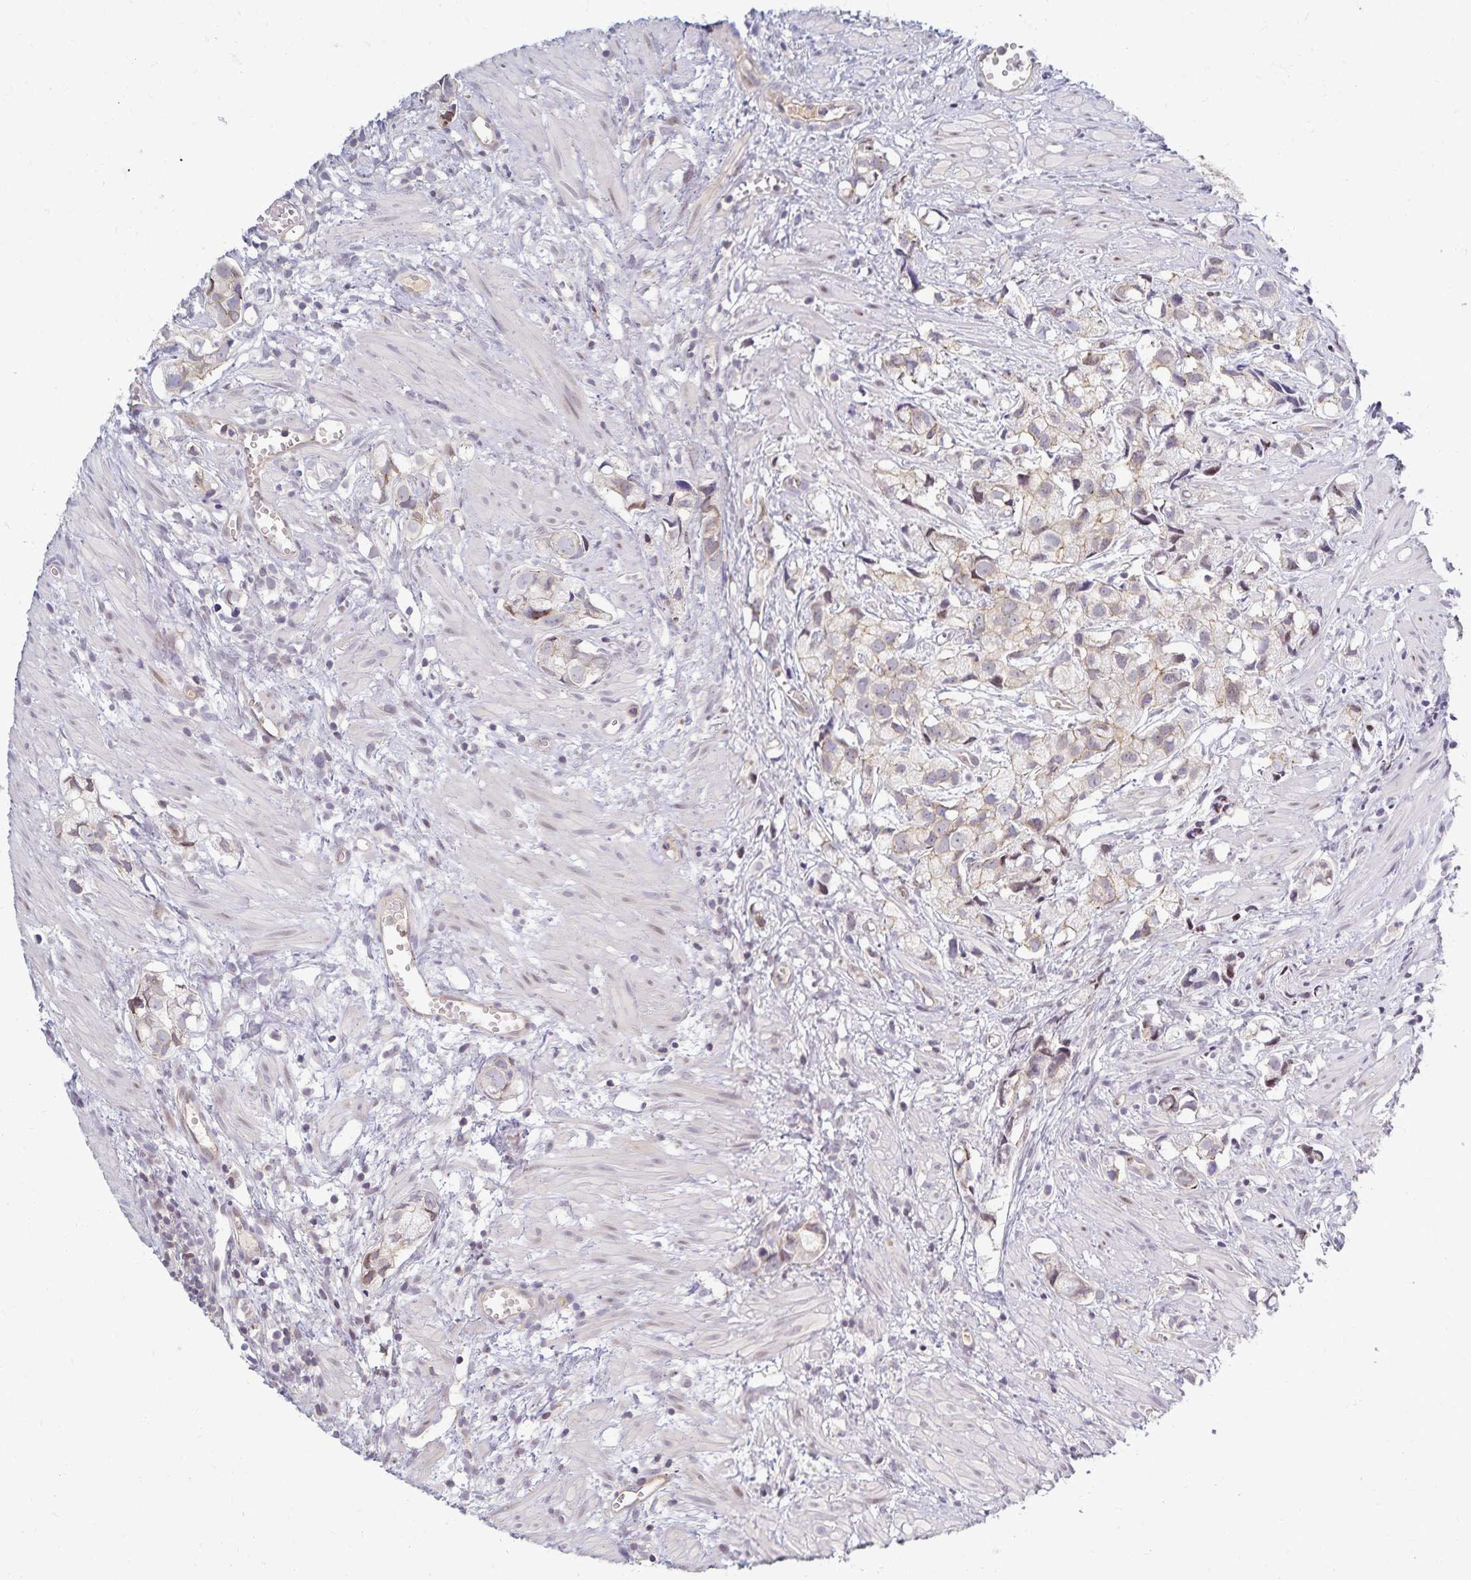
{"staining": {"intensity": "weak", "quantity": "<25%", "location": "cytoplasmic/membranous"}, "tissue": "prostate cancer", "cell_type": "Tumor cells", "image_type": "cancer", "snomed": [{"axis": "morphology", "description": "Adenocarcinoma, High grade"}, {"axis": "topography", "description": "Prostate"}], "caption": "The image demonstrates no significant expression in tumor cells of high-grade adenocarcinoma (prostate).", "gene": "RAB9B", "patient": {"sex": "male", "age": 58}}